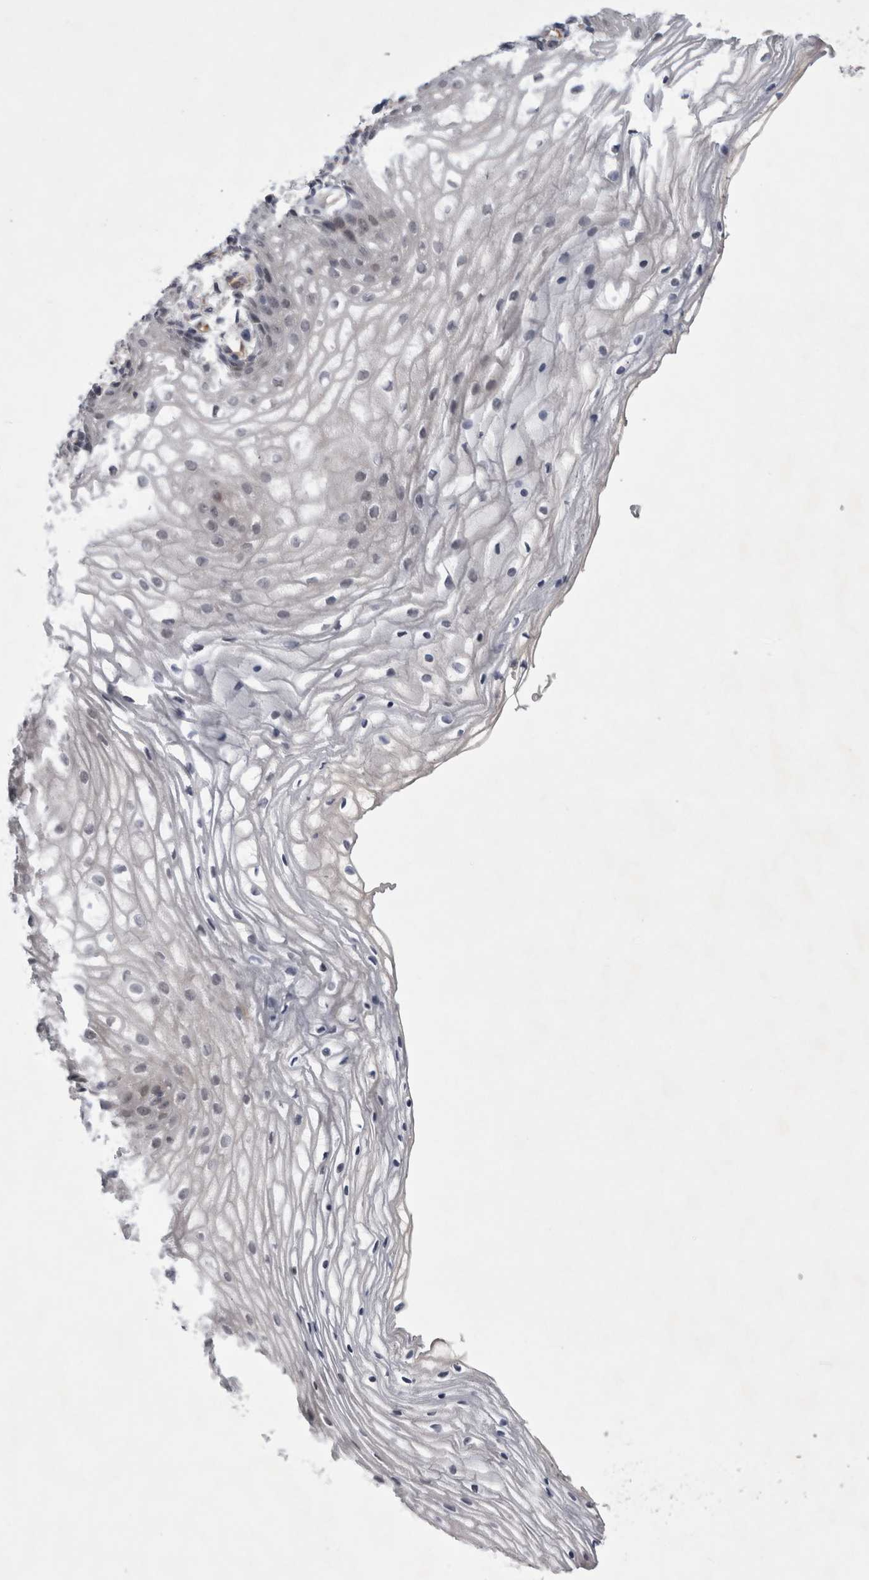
{"staining": {"intensity": "weak", "quantity": "25%-75%", "location": "nuclear"}, "tissue": "vagina", "cell_type": "Squamous epithelial cells", "image_type": "normal", "snomed": [{"axis": "morphology", "description": "Normal tissue, NOS"}, {"axis": "topography", "description": "Vagina"}], "caption": "Vagina stained for a protein shows weak nuclear positivity in squamous epithelial cells. The staining was performed using DAB to visualize the protein expression in brown, while the nuclei were stained in blue with hematoxylin (Magnification: 20x).", "gene": "PARP11", "patient": {"sex": "female", "age": 60}}